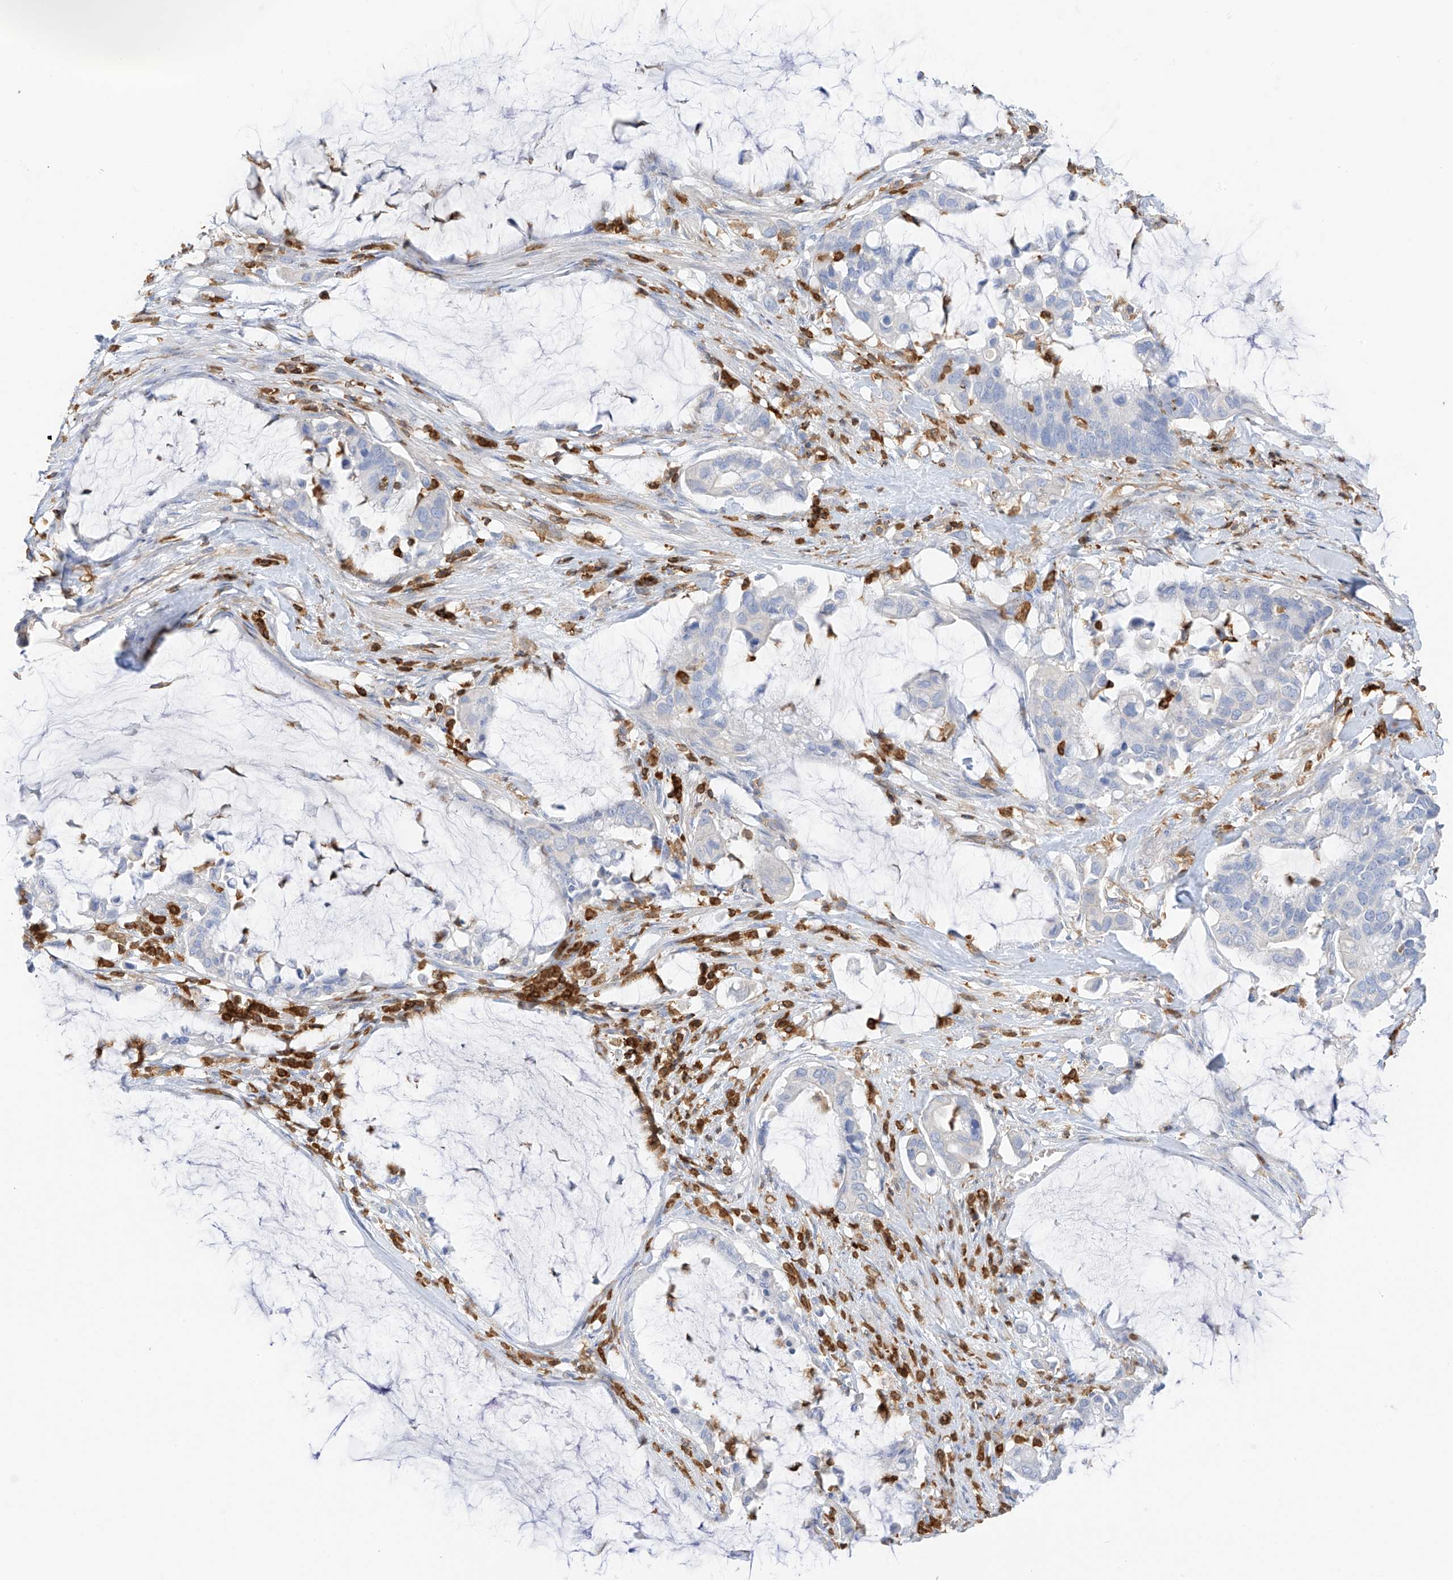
{"staining": {"intensity": "negative", "quantity": "none", "location": "none"}, "tissue": "pancreatic cancer", "cell_type": "Tumor cells", "image_type": "cancer", "snomed": [{"axis": "morphology", "description": "Adenocarcinoma, NOS"}, {"axis": "topography", "description": "Pancreas"}], "caption": "DAB immunohistochemical staining of human pancreatic cancer demonstrates no significant expression in tumor cells. The staining is performed using DAB (3,3'-diaminobenzidine) brown chromogen with nuclei counter-stained in using hematoxylin.", "gene": "ARHGAP25", "patient": {"sex": "male", "age": 41}}